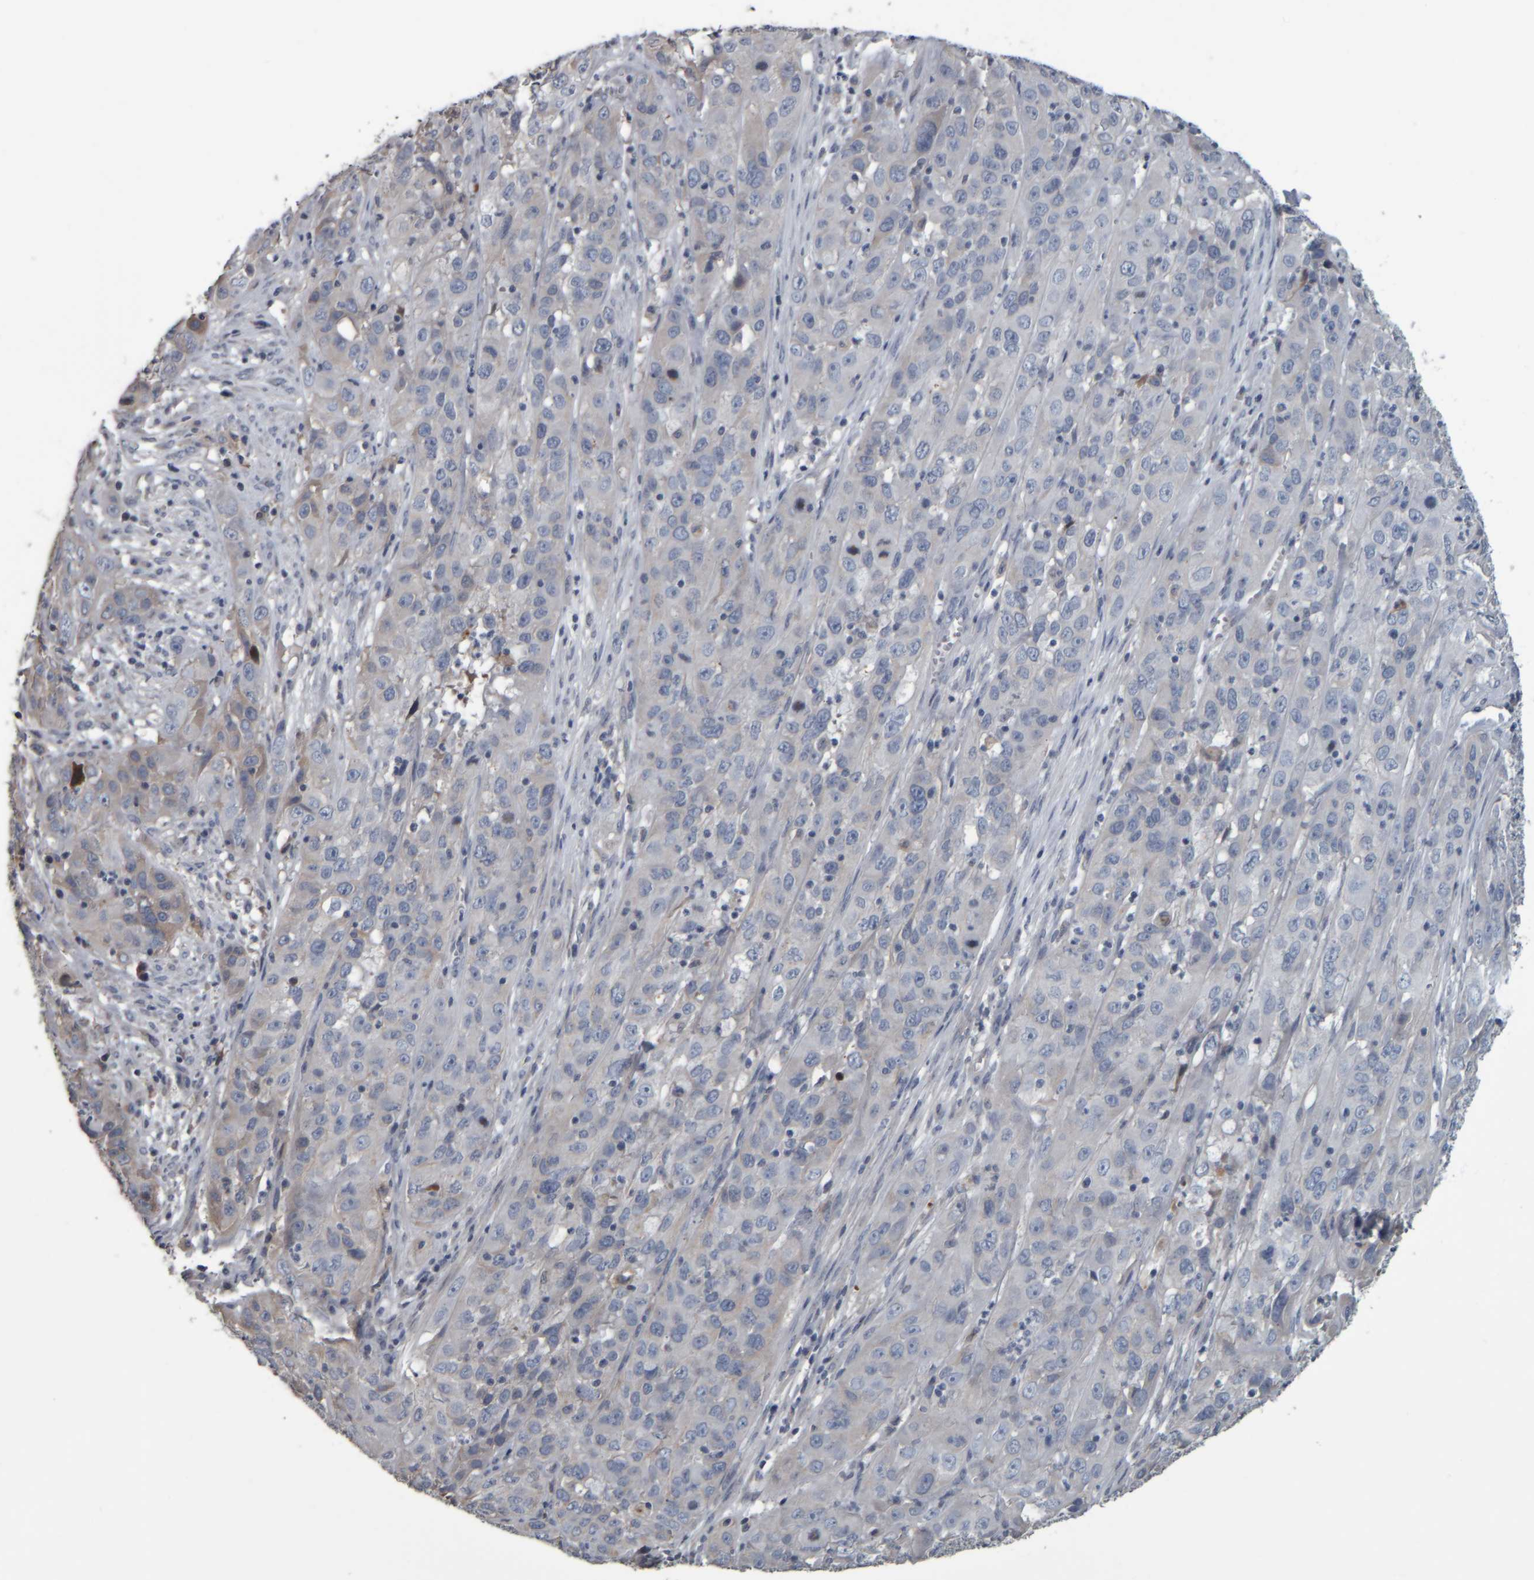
{"staining": {"intensity": "negative", "quantity": "none", "location": "none"}, "tissue": "cervical cancer", "cell_type": "Tumor cells", "image_type": "cancer", "snomed": [{"axis": "morphology", "description": "Squamous cell carcinoma, NOS"}, {"axis": "topography", "description": "Cervix"}], "caption": "Immunohistochemistry photomicrograph of neoplastic tissue: human cervical squamous cell carcinoma stained with DAB displays no significant protein staining in tumor cells. (DAB (3,3'-diaminobenzidine) IHC visualized using brightfield microscopy, high magnification).", "gene": "CAVIN4", "patient": {"sex": "female", "age": 32}}